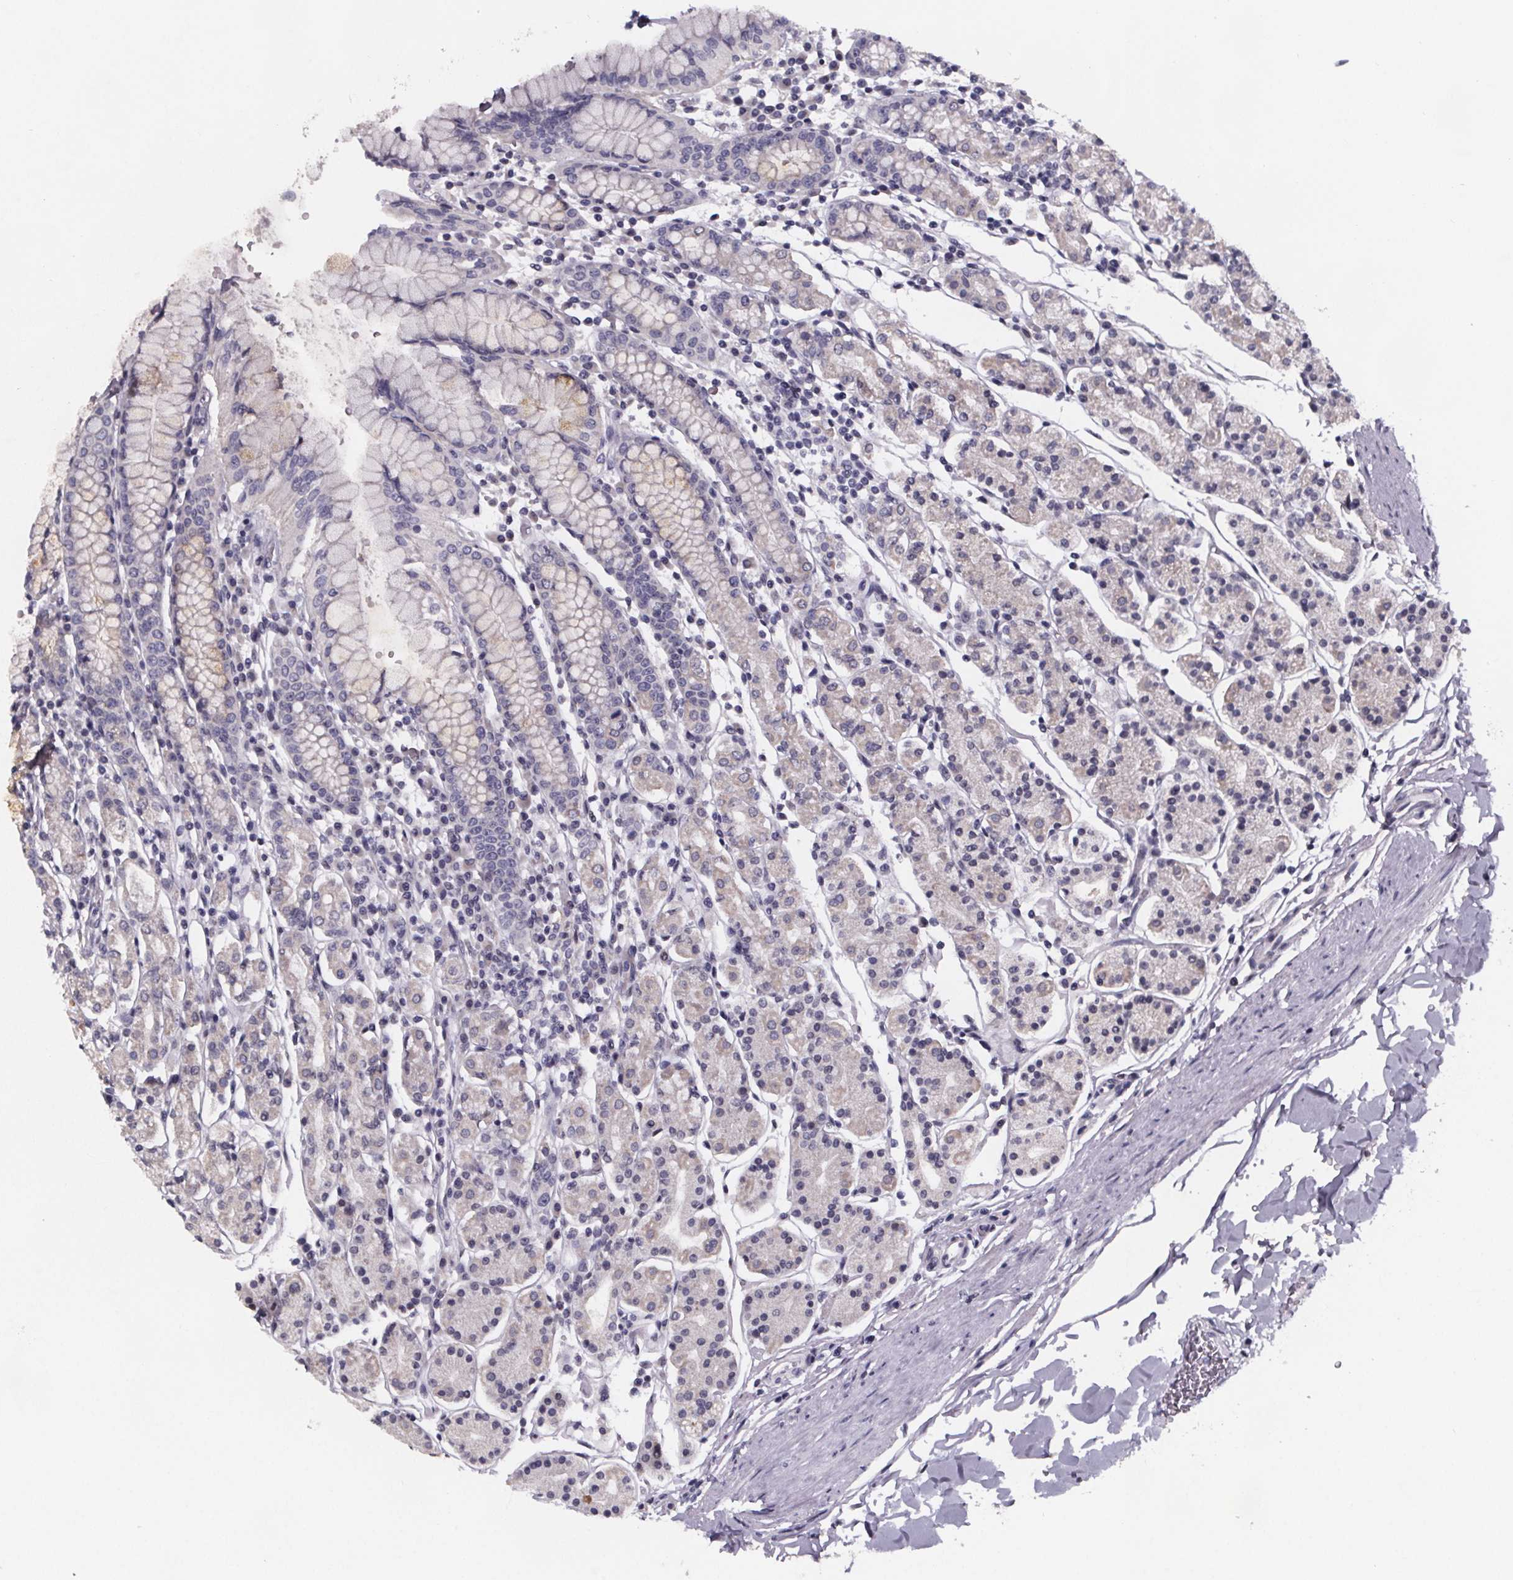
{"staining": {"intensity": "weak", "quantity": "<25%", "location": "cytoplasmic/membranous"}, "tissue": "stomach", "cell_type": "Glandular cells", "image_type": "normal", "snomed": [{"axis": "morphology", "description": "Normal tissue, NOS"}, {"axis": "topography", "description": "Stomach, upper"}, {"axis": "topography", "description": "Stomach"}], "caption": "Glandular cells show no significant positivity in benign stomach. The staining is performed using DAB (3,3'-diaminobenzidine) brown chromogen with nuclei counter-stained in using hematoxylin.", "gene": "PAH", "patient": {"sex": "male", "age": 62}}